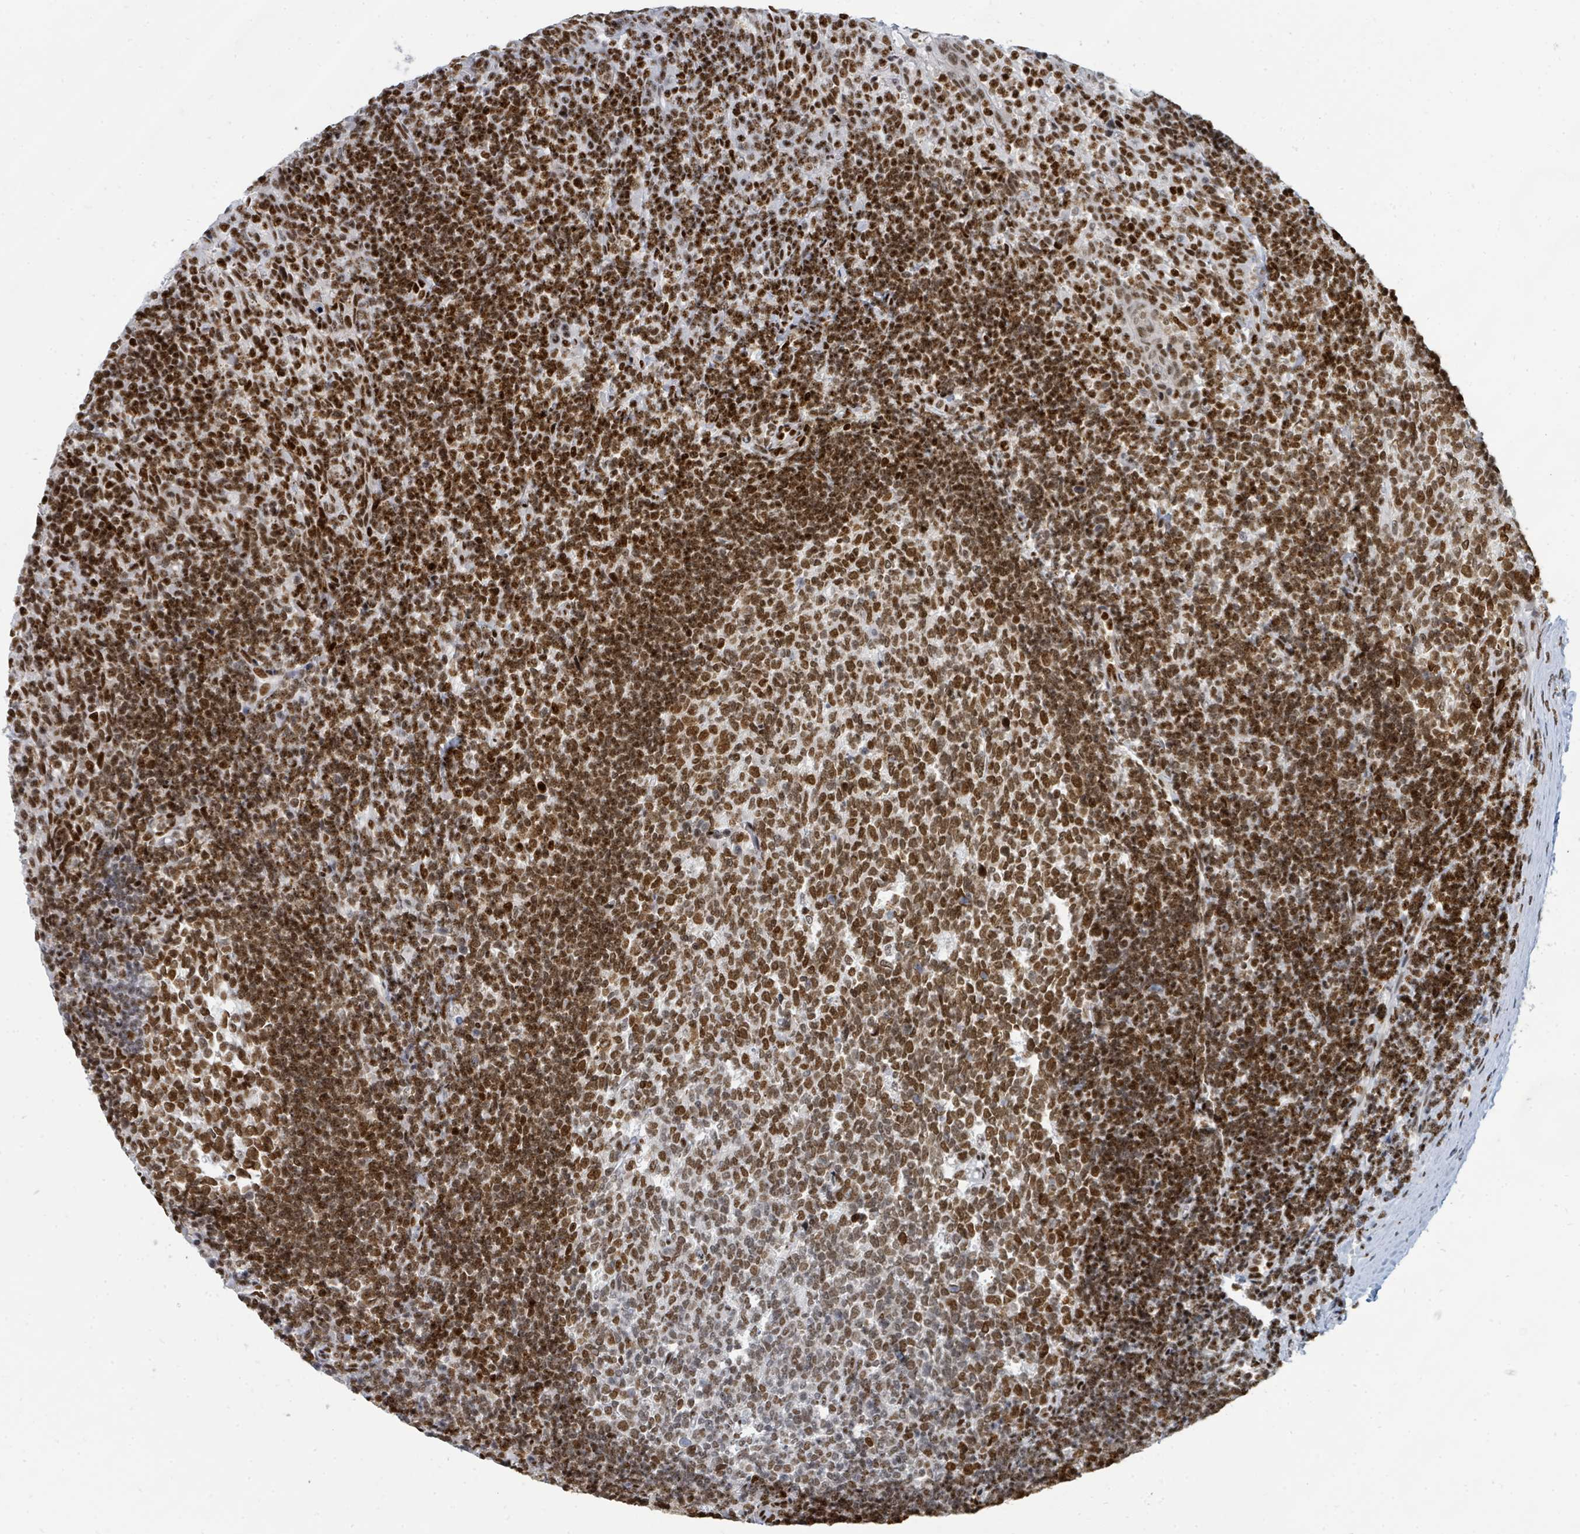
{"staining": {"intensity": "strong", "quantity": "25%-75%", "location": "nuclear"}, "tissue": "tonsil", "cell_type": "Germinal center cells", "image_type": "normal", "snomed": [{"axis": "morphology", "description": "Normal tissue, NOS"}, {"axis": "topography", "description": "Tonsil"}], "caption": "Immunohistochemical staining of unremarkable human tonsil displays 25%-75% levels of strong nuclear protein positivity in about 25%-75% of germinal center cells. (DAB IHC, brown staining for protein, blue staining for nuclei).", "gene": "SUMO2", "patient": {"sex": "female", "age": 10}}